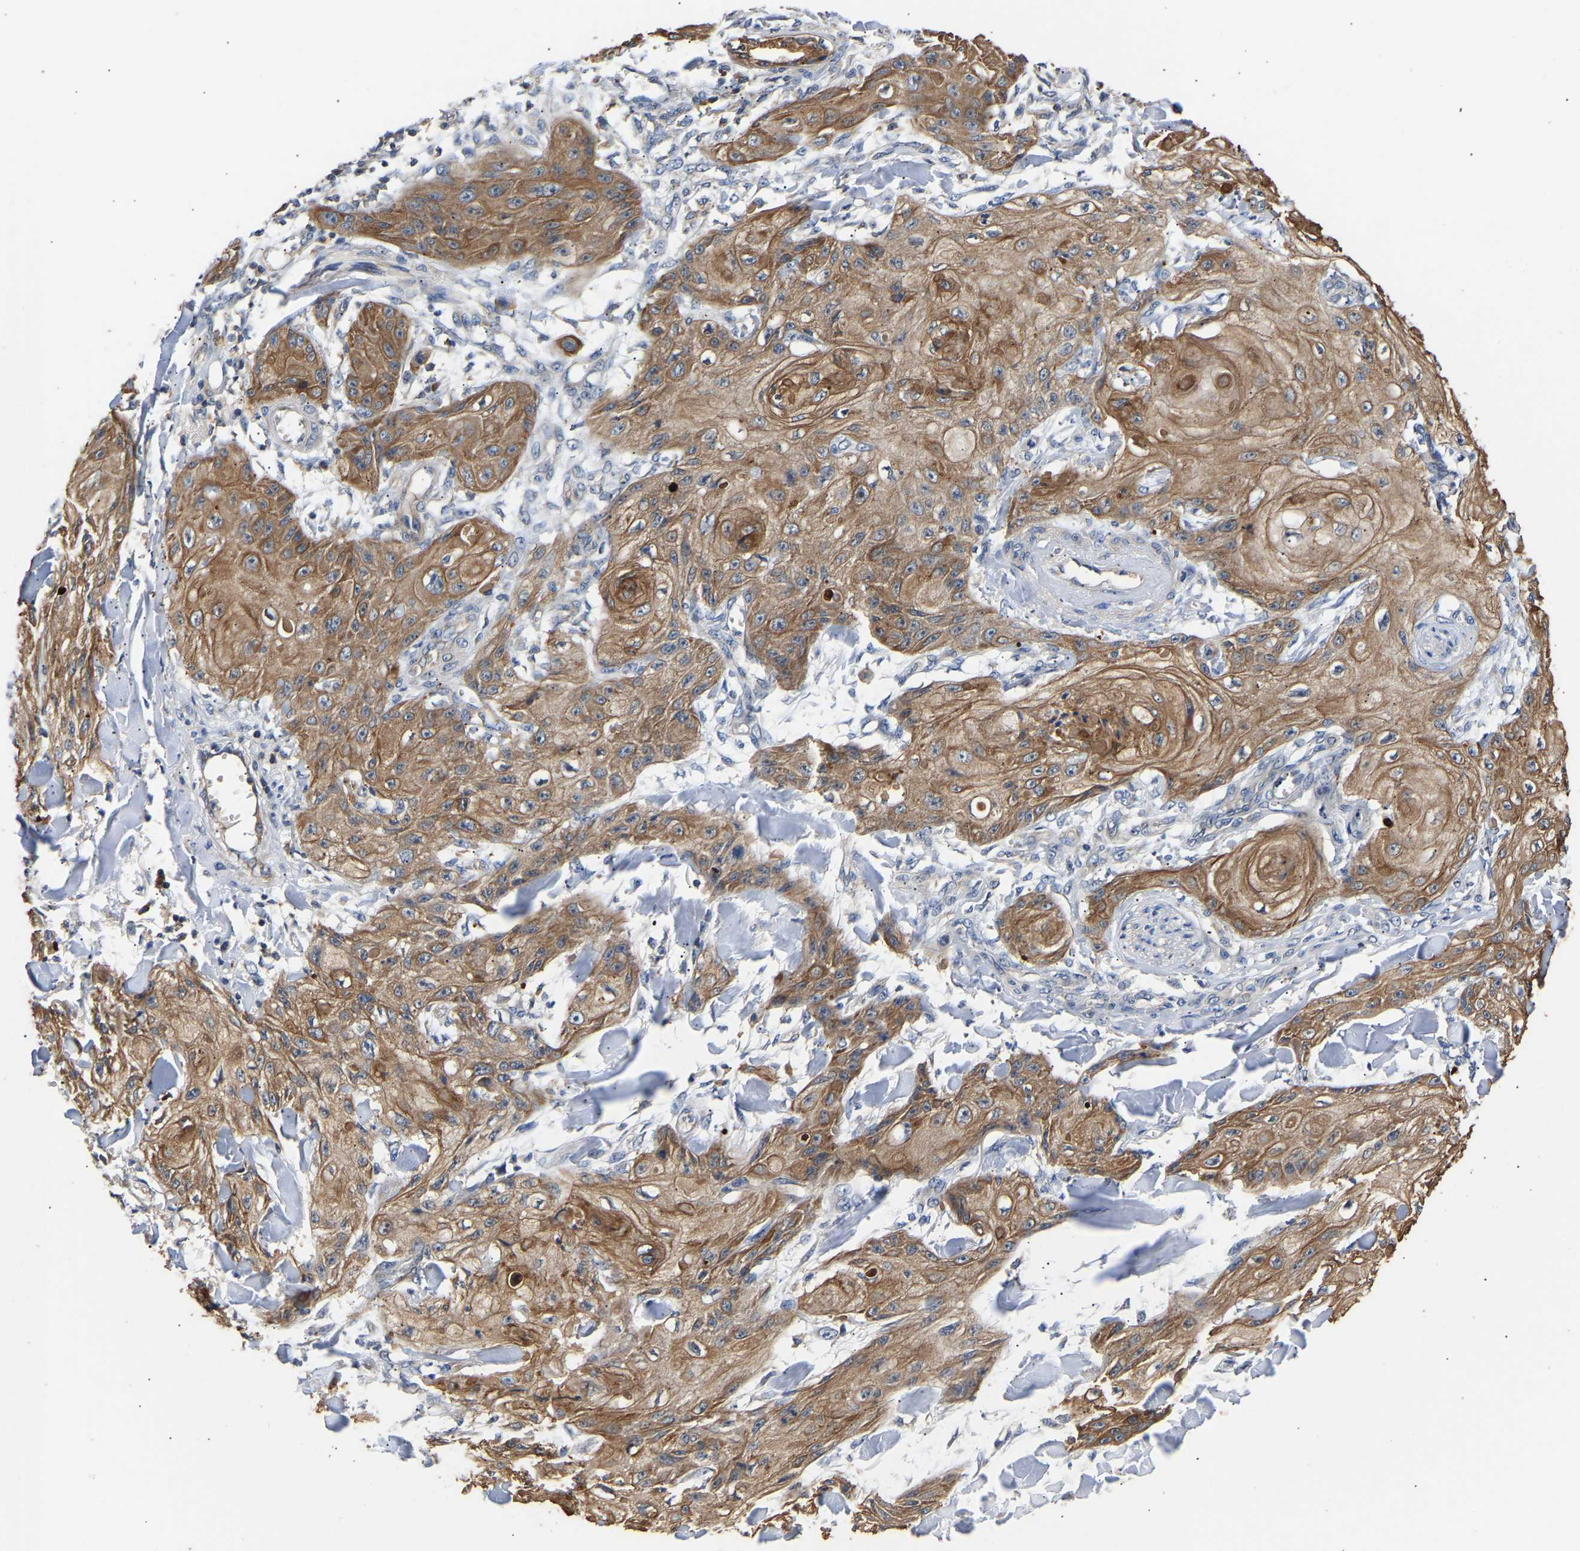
{"staining": {"intensity": "moderate", "quantity": ">75%", "location": "cytoplasmic/membranous"}, "tissue": "skin cancer", "cell_type": "Tumor cells", "image_type": "cancer", "snomed": [{"axis": "morphology", "description": "Squamous cell carcinoma, NOS"}, {"axis": "topography", "description": "Skin"}], "caption": "Tumor cells demonstrate moderate cytoplasmic/membranous expression in about >75% of cells in skin cancer (squamous cell carcinoma).", "gene": "LRBA", "patient": {"sex": "male", "age": 74}}